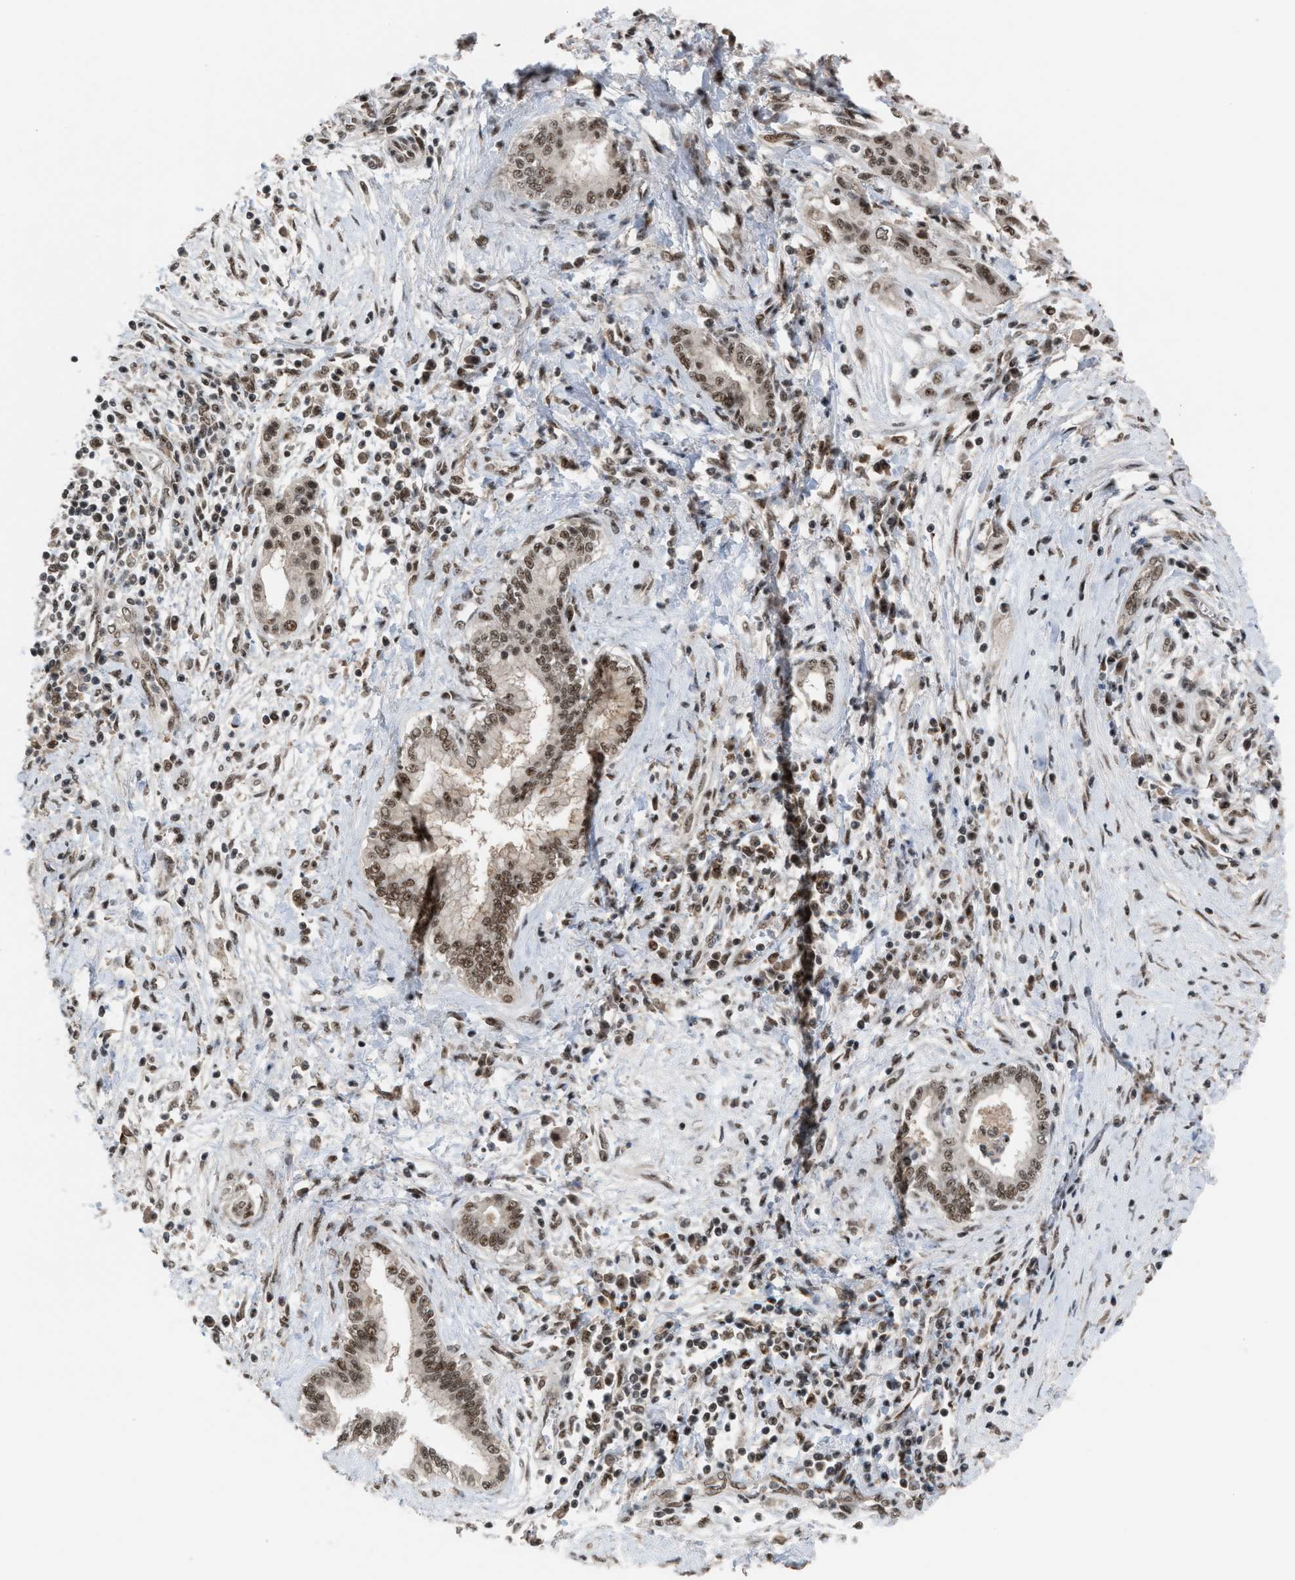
{"staining": {"intensity": "moderate", "quantity": ">75%", "location": "nuclear"}, "tissue": "pancreatic cancer", "cell_type": "Tumor cells", "image_type": "cancer", "snomed": [{"axis": "morphology", "description": "Adenocarcinoma, NOS"}, {"axis": "topography", "description": "Pancreas"}], "caption": "Immunohistochemical staining of human adenocarcinoma (pancreatic) exhibits medium levels of moderate nuclear protein expression in approximately >75% of tumor cells.", "gene": "PRPF4", "patient": {"sex": "male", "age": 58}}